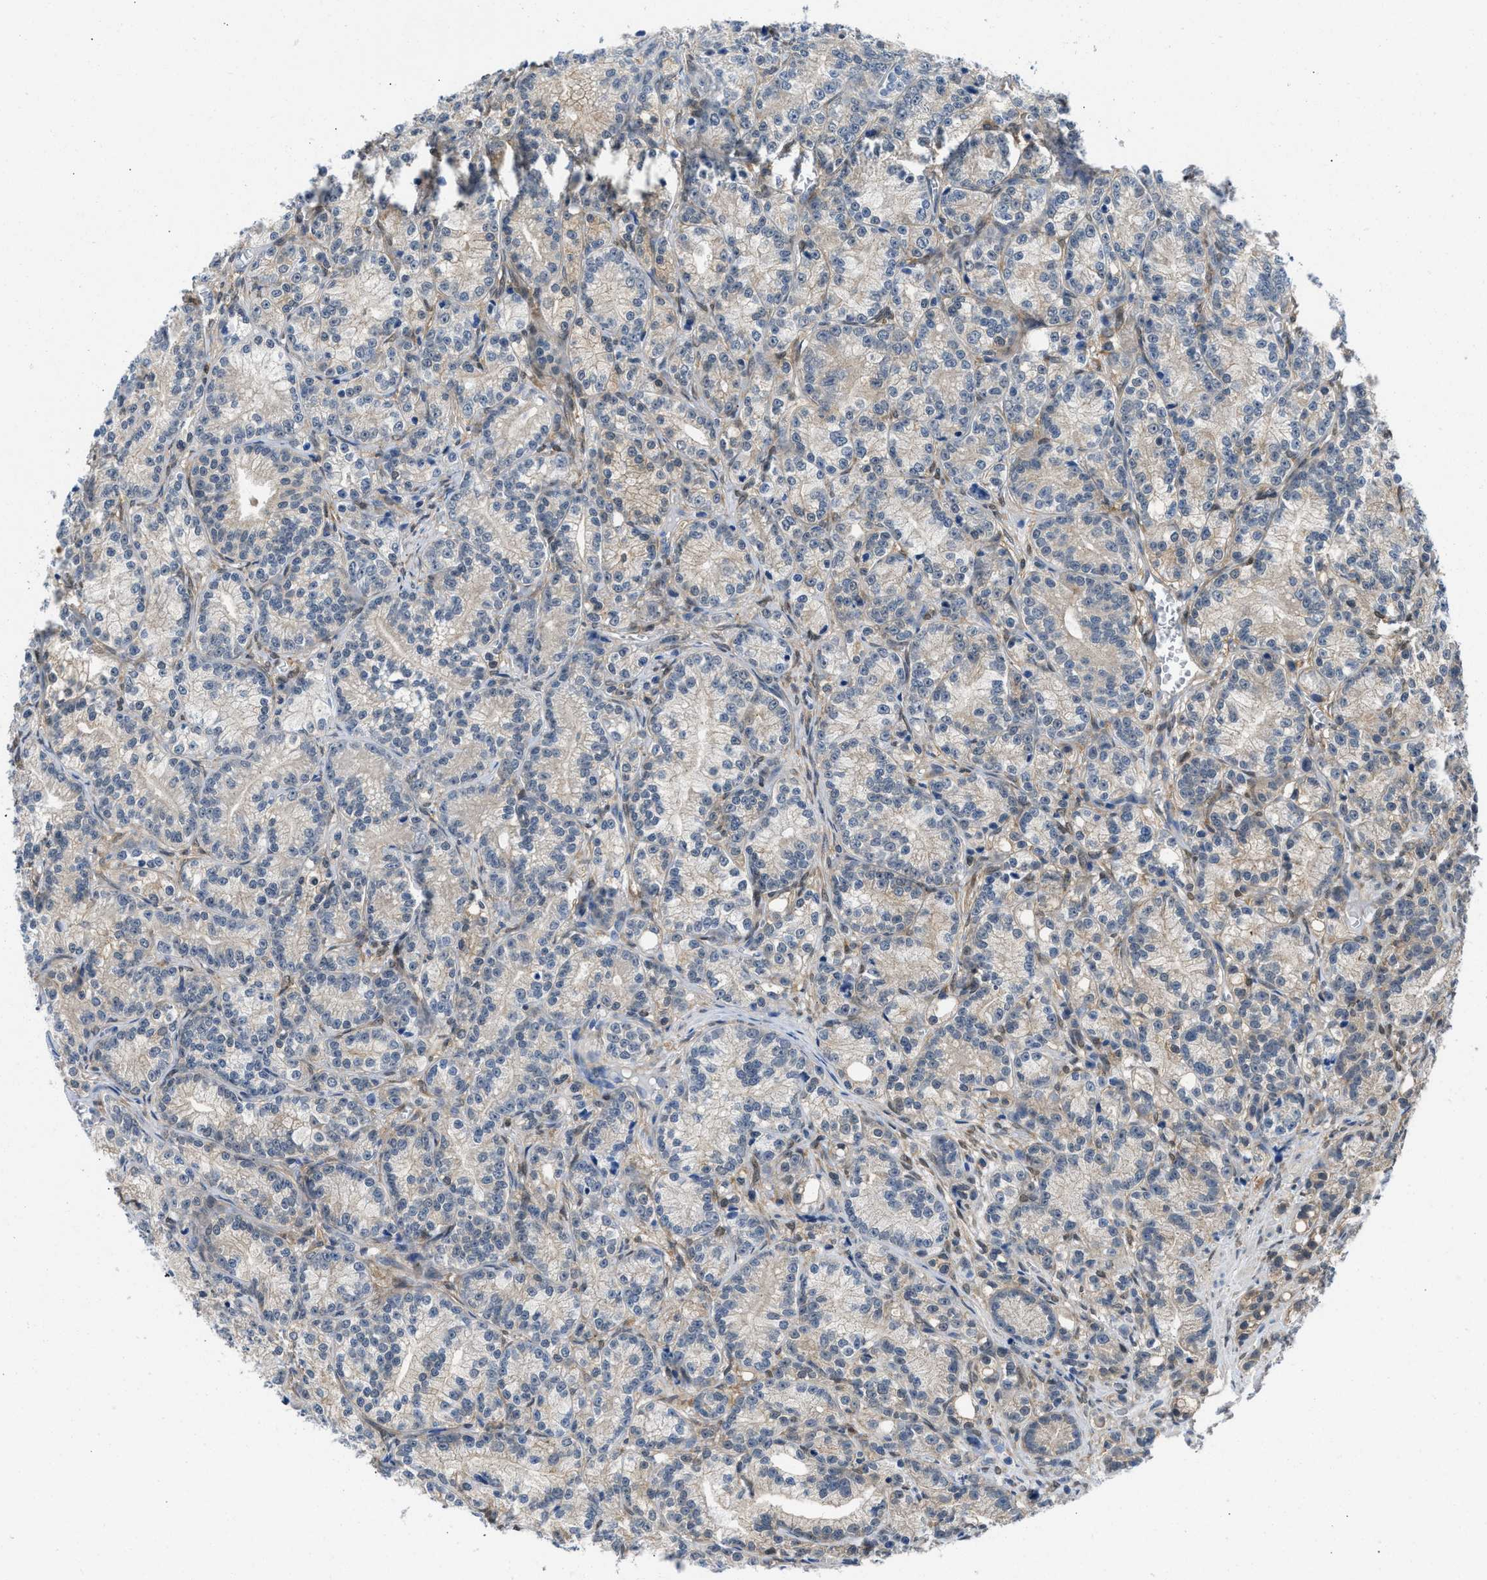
{"staining": {"intensity": "weak", "quantity": "<25%", "location": "cytoplasmic/membranous"}, "tissue": "prostate cancer", "cell_type": "Tumor cells", "image_type": "cancer", "snomed": [{"axis": "morphology", "description": "Adenocarcinoma, Low grade"}, {"axis": "topography", "description": "Prostate"}], "caption": "Tumor cells are negative for protein expression in human prostate cancer (adenocarcinoma (low-grade)).", "gene": "CBR1", "patient": {"sex": "male", "age": 89}}